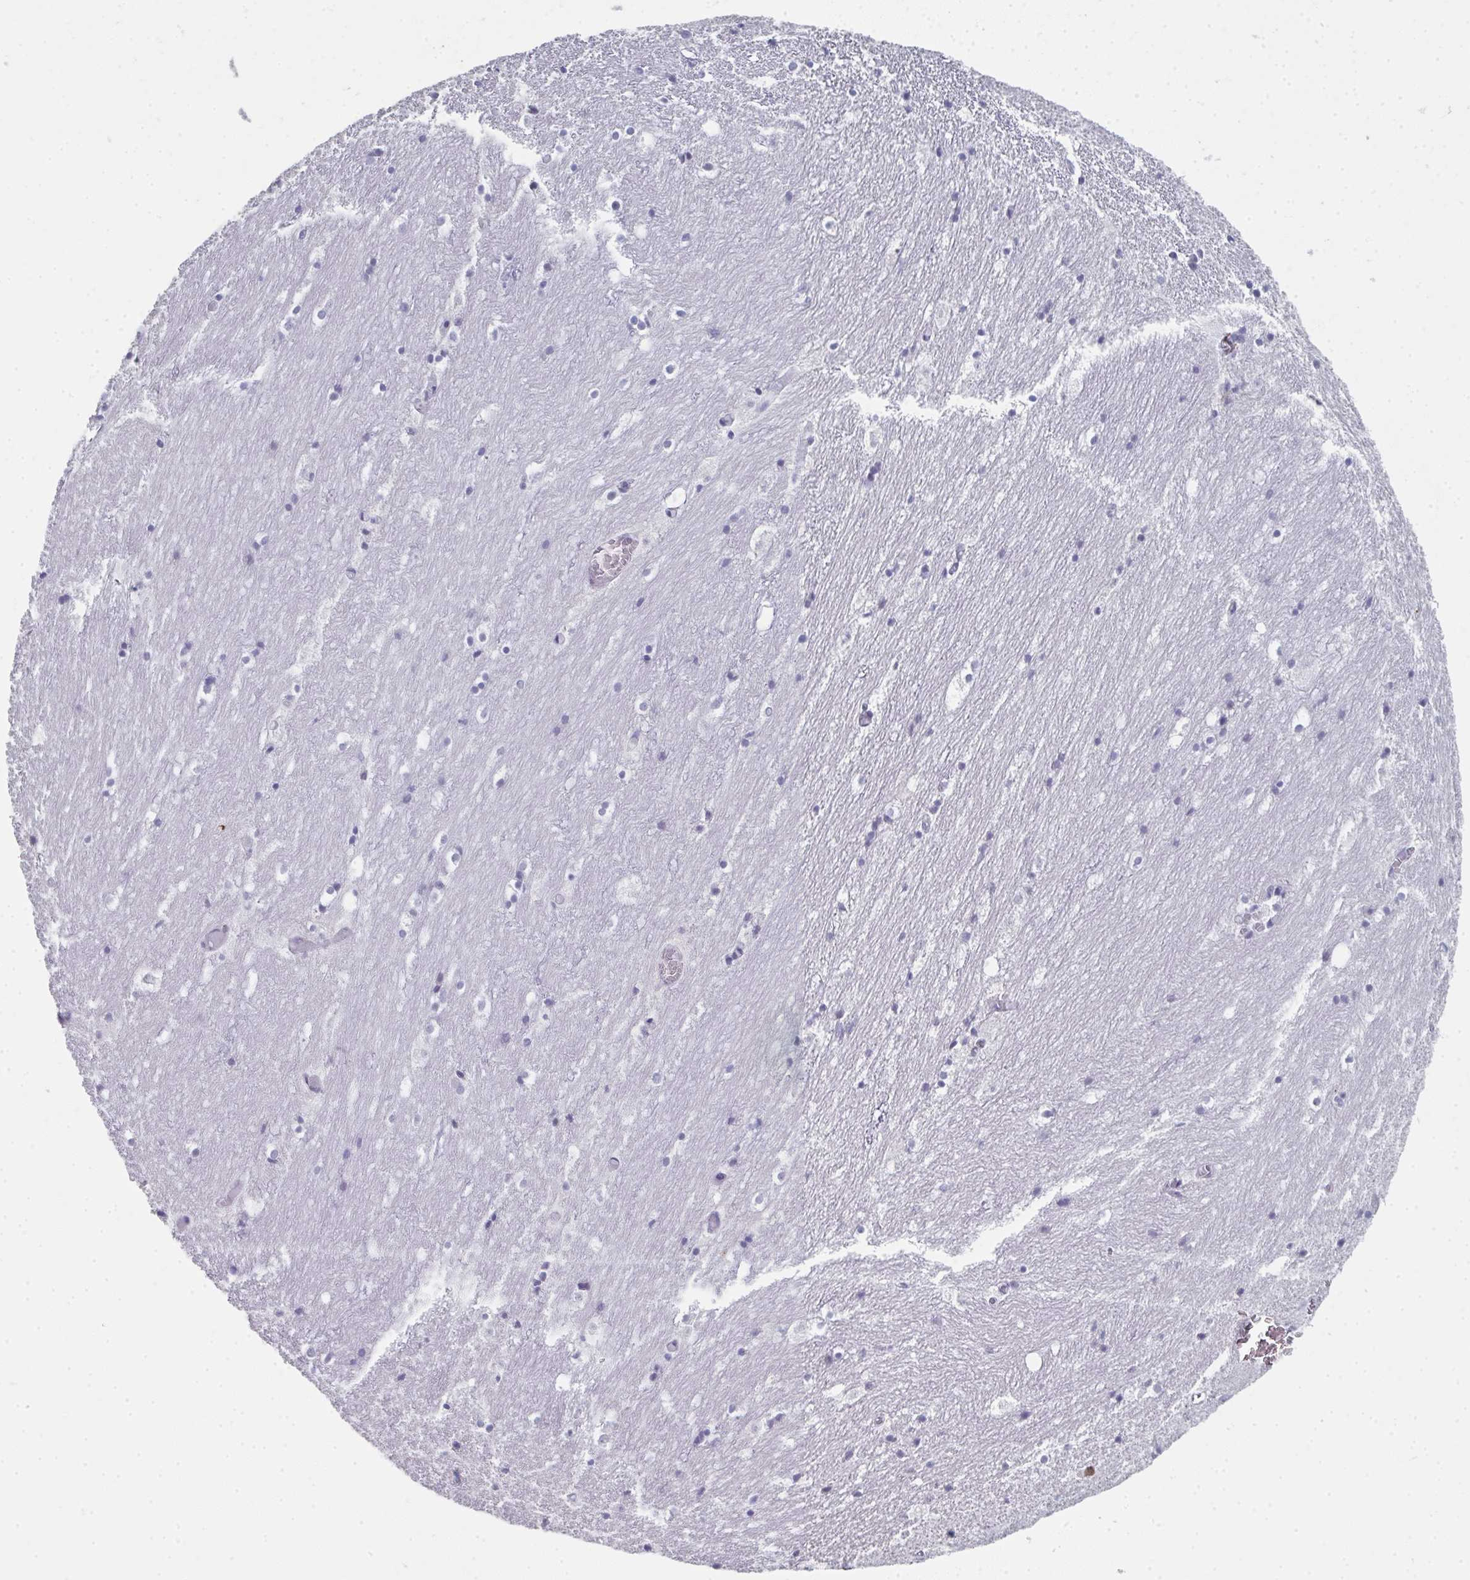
{"staining": {"intensity": "negative", "quantity": "none", "location": "none"}, "tissue": "hippocampus", "cell_type": "Glial cells", "image_type": "normal", "snomed": [{"axis": "morphology", "description": "Normal tissue, NOS"}, {"axis": "topography", "description": "Hippocampus"}], "caption": "The image shows no significant positivity in glial cells of hippocampus. The staining was performed using DAB to visualize the protein expression in brown, while the nuclei were stained in blue with hematoxylin (Magnification: 20x).", "gene": "A1CF", "patient": {"sex": "female", "age": 52}}